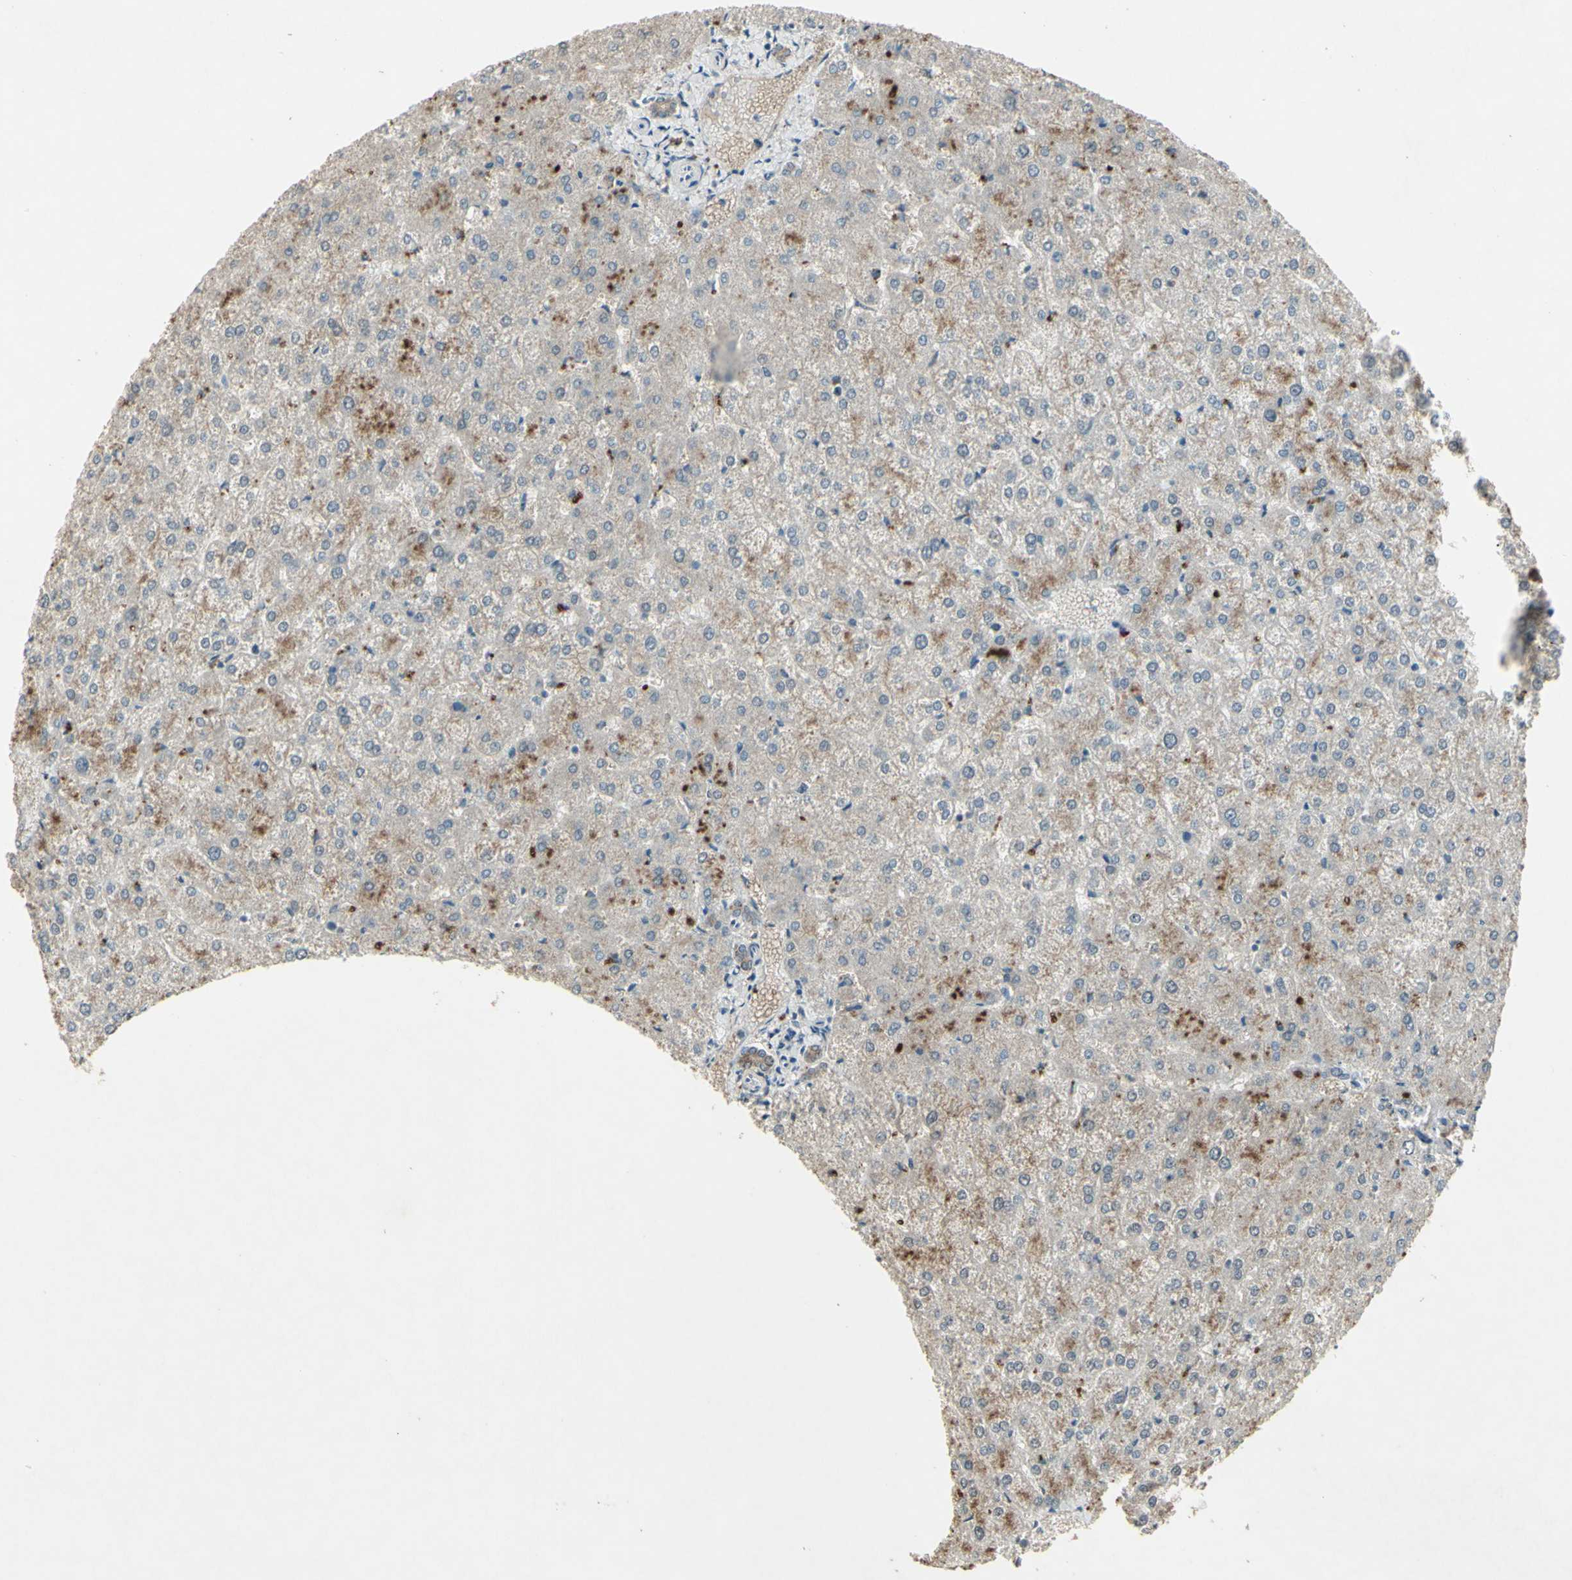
{"staining": {"intensity": "weak", "quantity": ">75%", "location": "cytoplasmic/membranous"}, "tissue": "liver", "cell_type": "Cholangiocytes", "image_type": "normal", "snomed": [{"axis": "morphology", "description": "Normal tissue, NOS"}, {"axis": "topography", "description": "Liver"}], "caption": "Protein expression analysis of benign human liver reveals weak cytoplasmic/membranous staining in approximately >75% of cholangiocytes. The staining was performed using DAB (3,3'-diaminobenzidine), with brown indicating positive protein expression. Nuclei are stained blue with hematoxylin.", "gene": "TIMM21", "patient": {"sex": "female", "age": 32}}